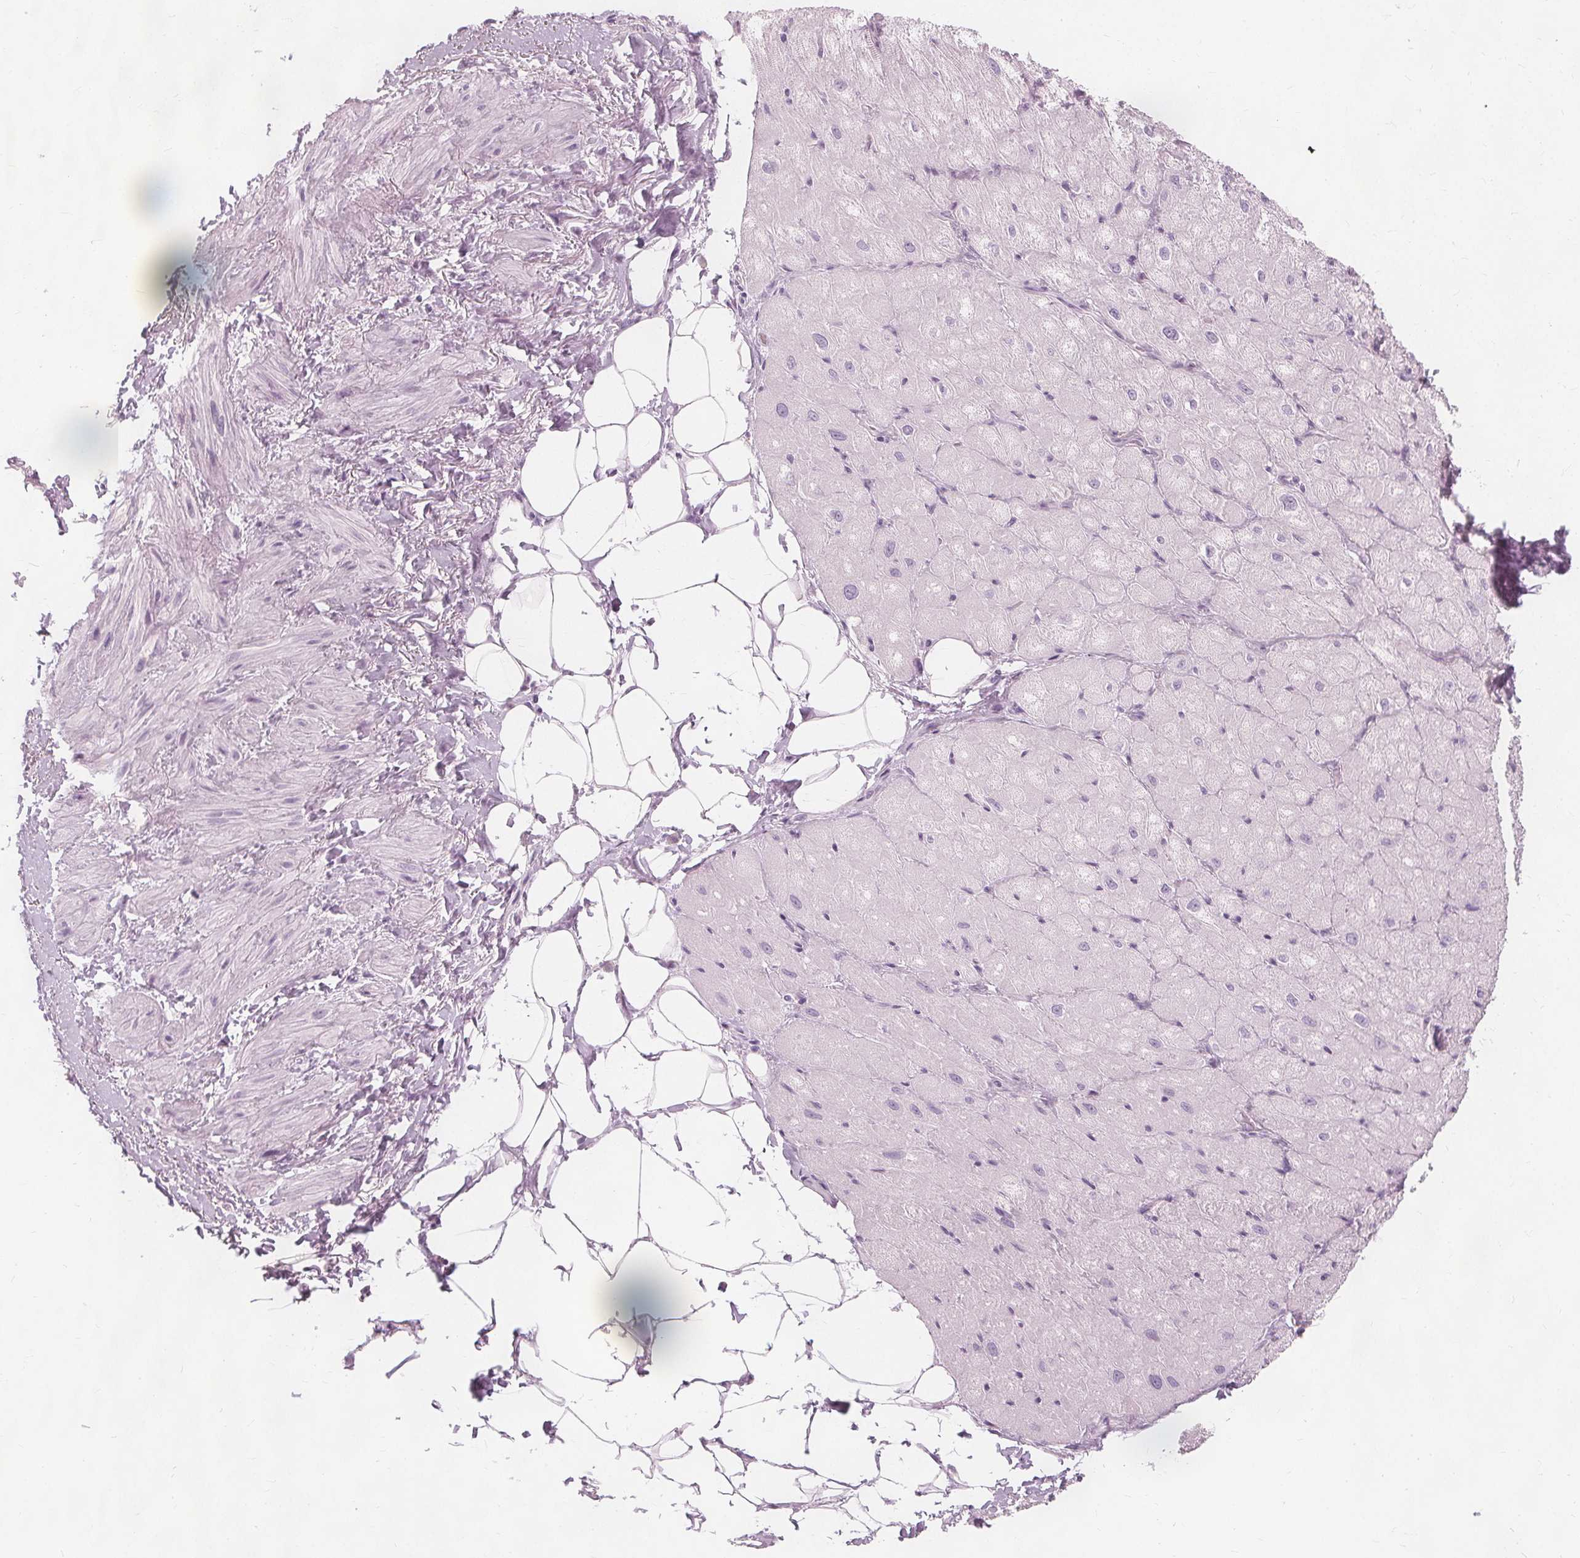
{"staining": {"intensity": "negative", "quantity": "none", "location": "none"}, "tissue": "heart muscle", "cell_type": "Cardiomyocytes", "image_type": "normal", "snomed": [{"axis": "morphology", "description": "Normal tissue, NOS"}, {"axis": "topography", "description": "Heart"}], "caption": "The immunohistochemistry (IHC) image has no significant positivity in cardiomyocytes of heart muscle. The staining is performed using DAB (3,3'-diaminobenzidine) brown chromogen with nuclei counter-stained in using hematoxylin.", "gene": "TFF1", "patient": {"sex": "male", "age": 62}}